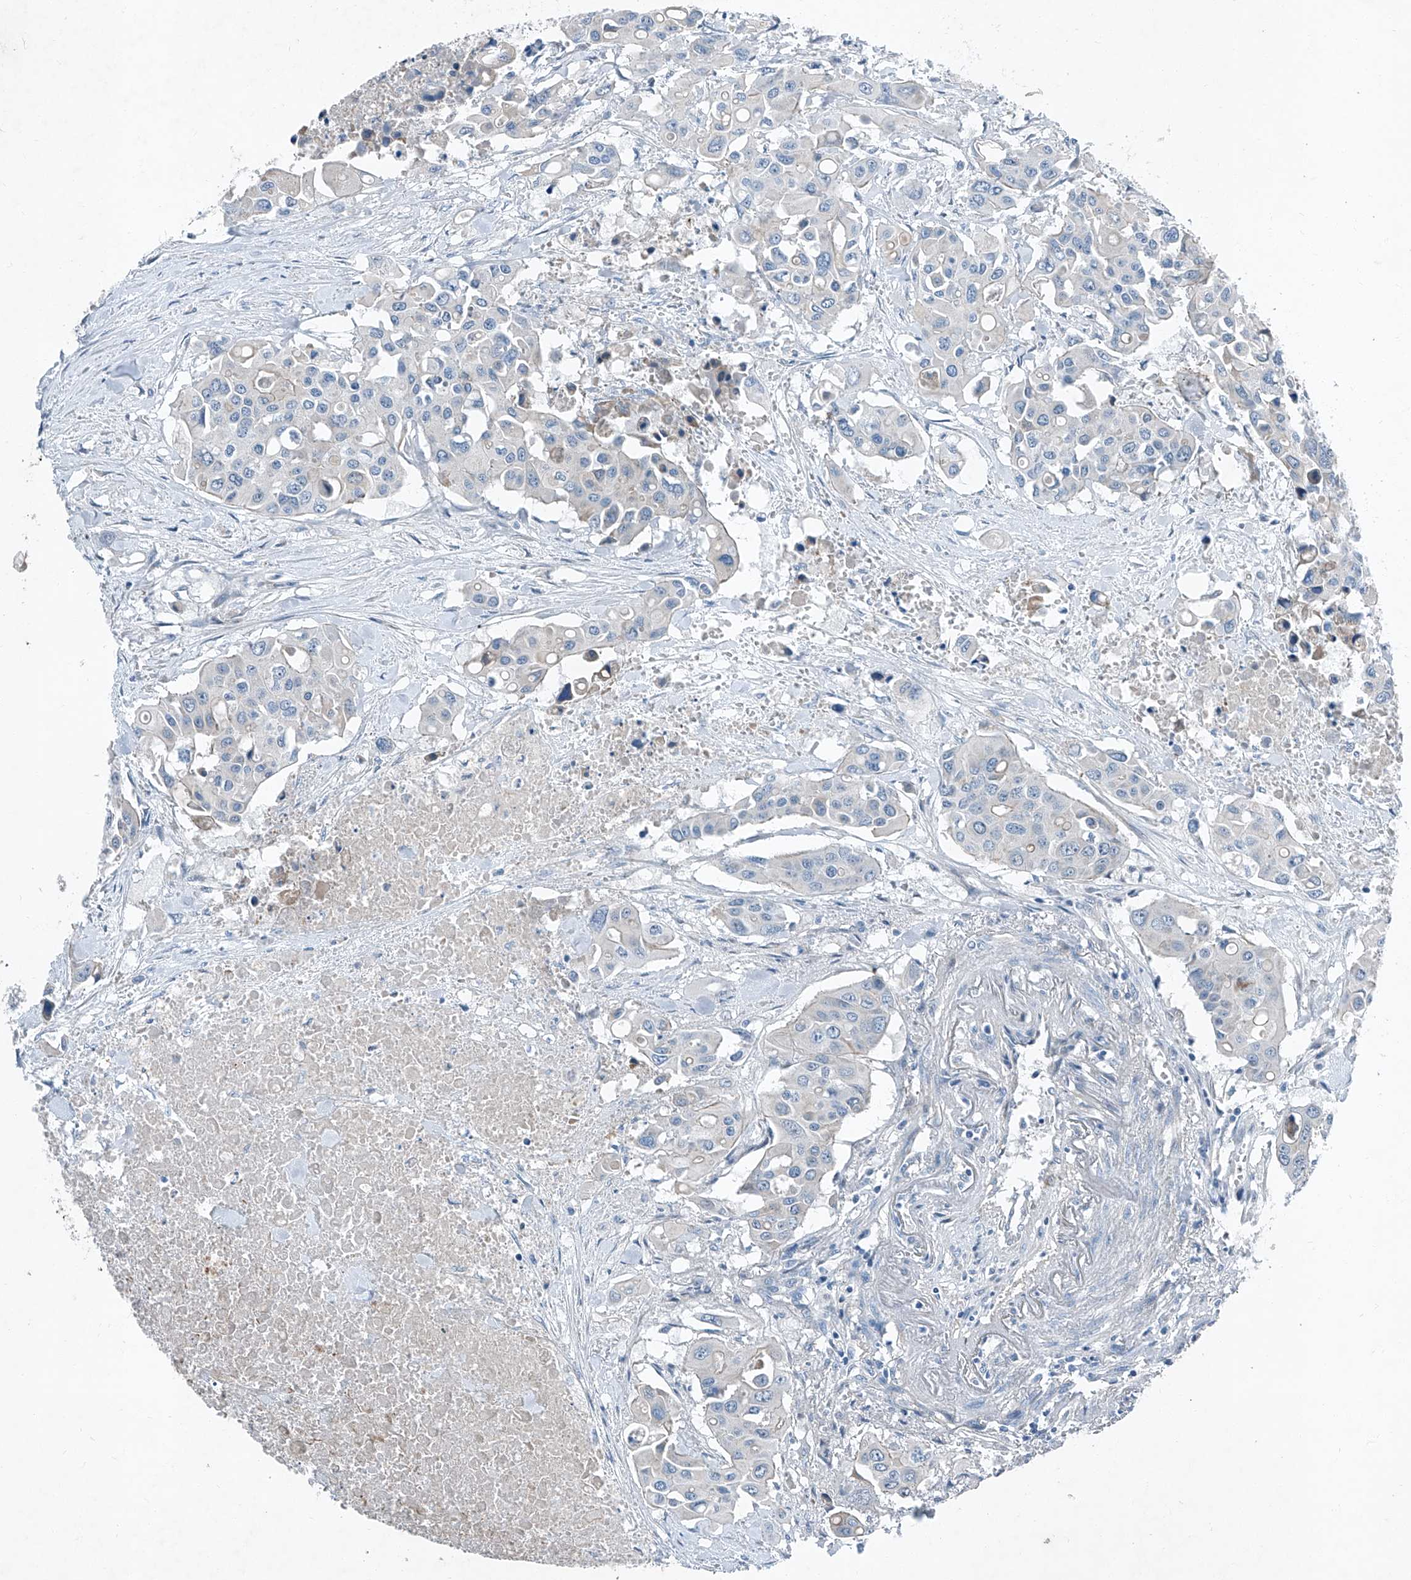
{"staining": {"intensity": "negative", "quantity": "none", "location": "none"}, "tissue": "colorectal cancer", "cell_type": "Tumor cells", "image_type": "cancer", "snomed": [{"axis": "morphology", "description": "Adenocarcinoma, NOS"}, {"axis": "topography", "description": "Colon"}], "caption": "Immunohistochemistry of colorectal cancer (adenocarcinoma) demonstrates no positivity in tumor cells.", "gene": "MDGA1", "patient": {"sex": "male", "age": 77}}